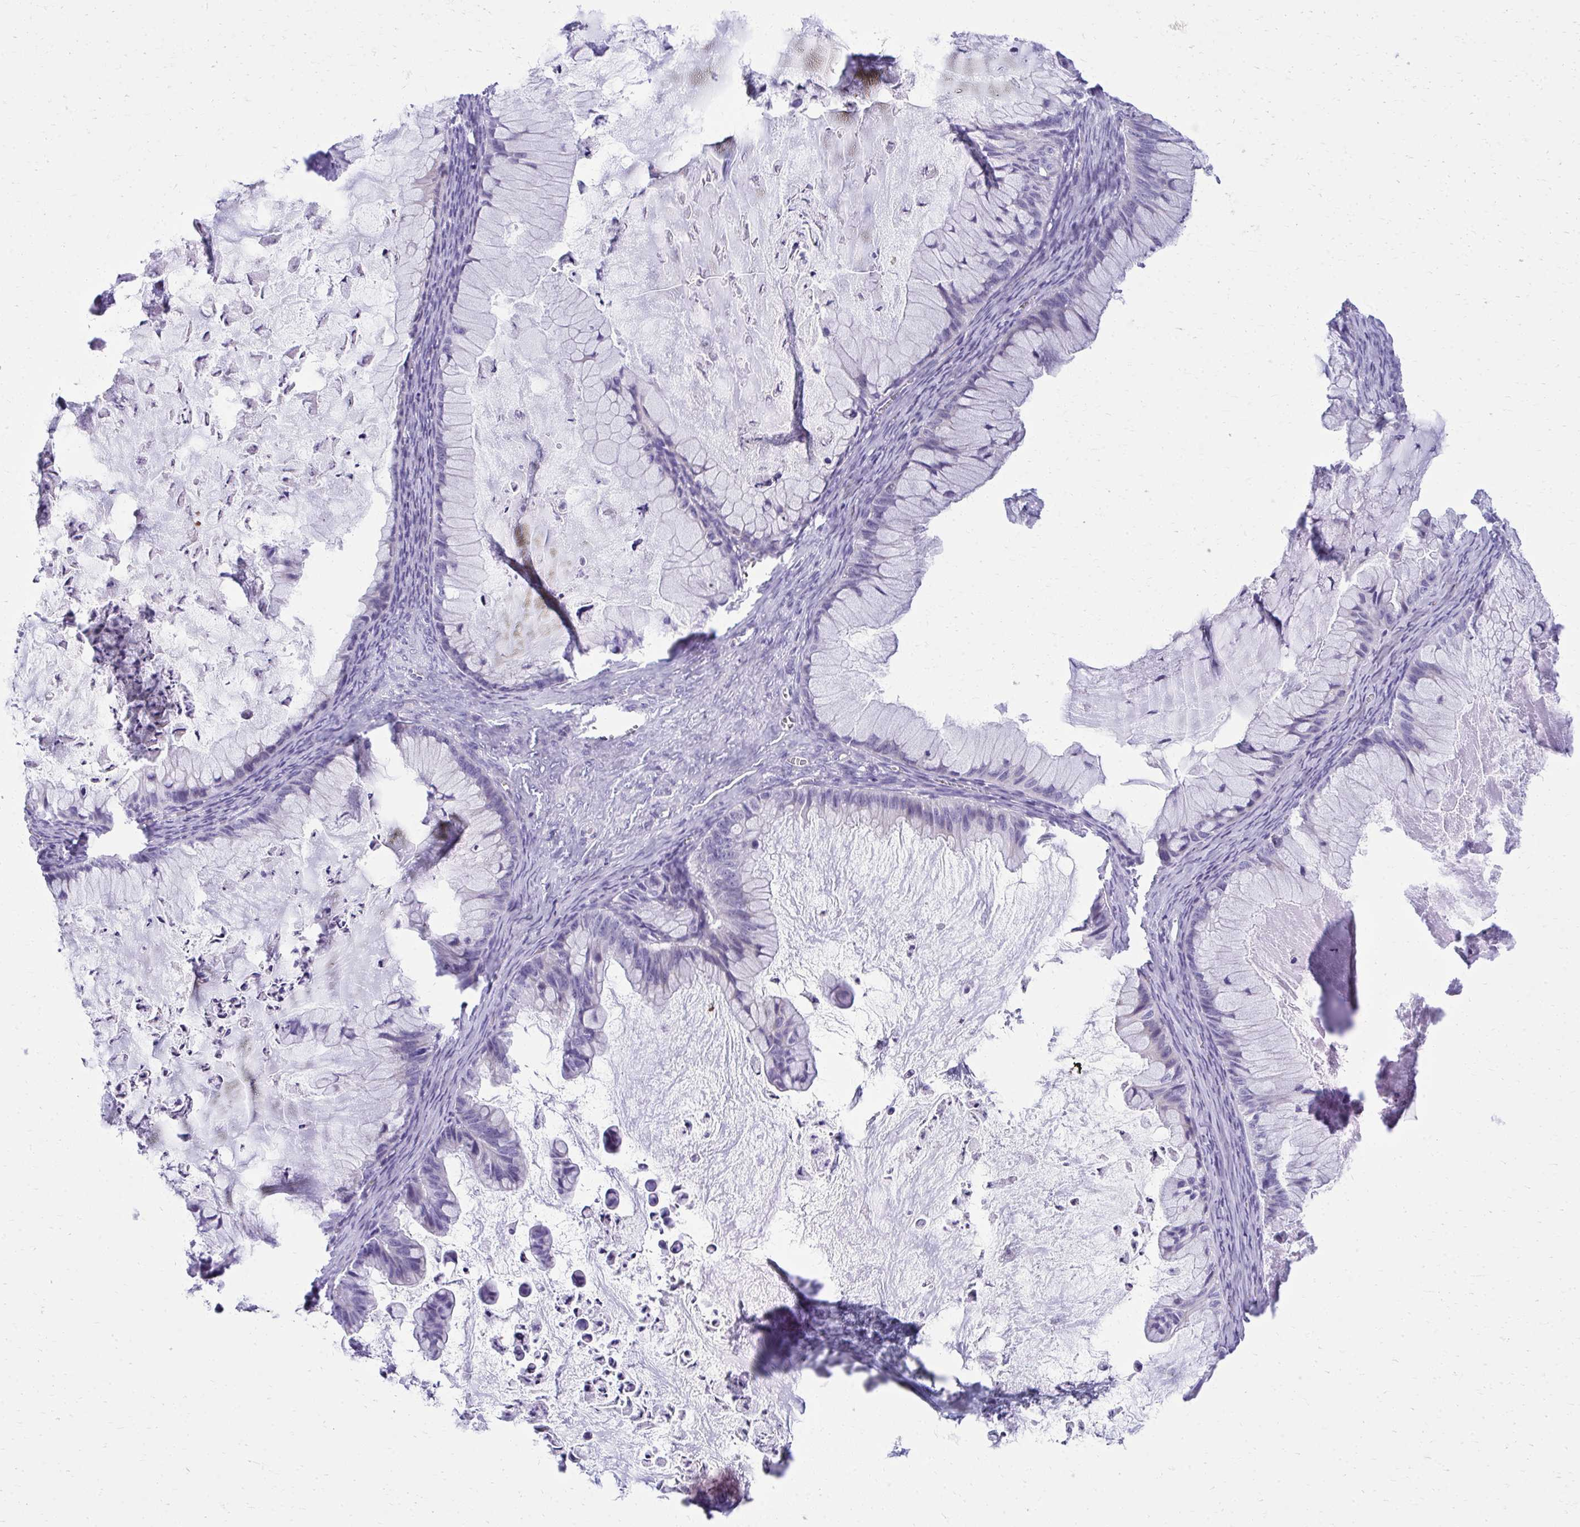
{"staining": {"intensity": "negative", "quantity": "none", "location": "none"}, "tissue": "ovarian cancer", "cell_type": "Tumor cells", "image_type": "cancer", "snomed": [{"axis": "morphology", "description": "Cystadenocarcinoma, mucinous, NOS"}, {"axis": "topography", "description": "Ovary"}], "caption": "Immunohistochemistry (IHC) image of human ovarian cancer (mucinous cystadenocarcinoma) stained for a protein (brown), which exhibits no positivity in tumor cells.", "gene": "AIG1", "patient": {"sex": "female", "age": 72}}